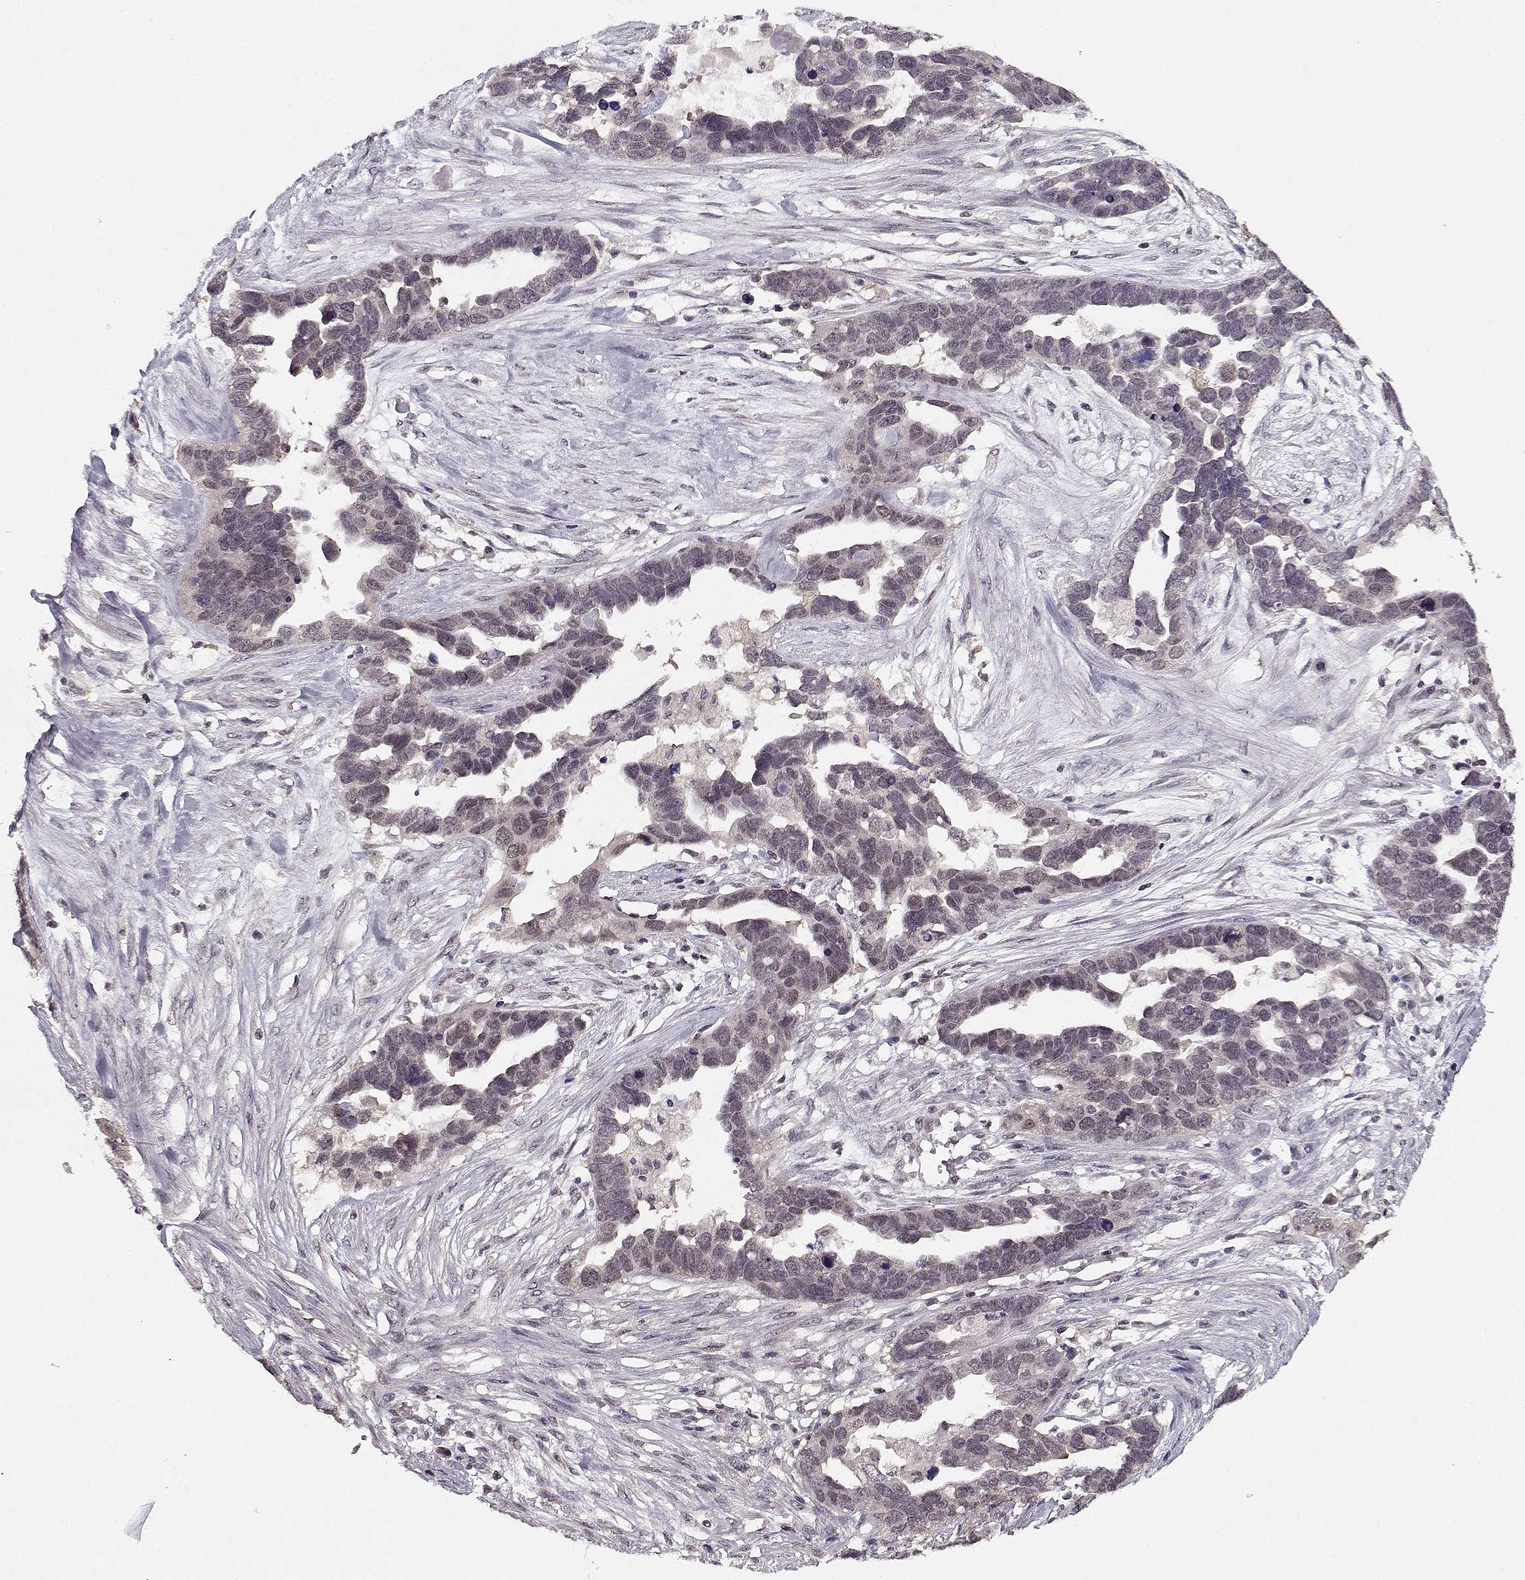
{"staining": {"intensity": "negative", "quantity": "none", "location": "none"}, "tissue": "ovarian cancer", "cell_type": "Tumor cells", "image_type": "cancer", "snomed": [{"axis": "morphology", "description": "Cystadenocarcinoma, serous, NOS"}, {"axis": "topography", "description": "Ovary"}], "caption": "Immunohistochemistry (IHC) of human ovarian cancer (serous cystadenocarcinoma) shows no staining in tumor cells.", "gene": "TESPA1", "patient": {"sex": "female", "age": 54}}